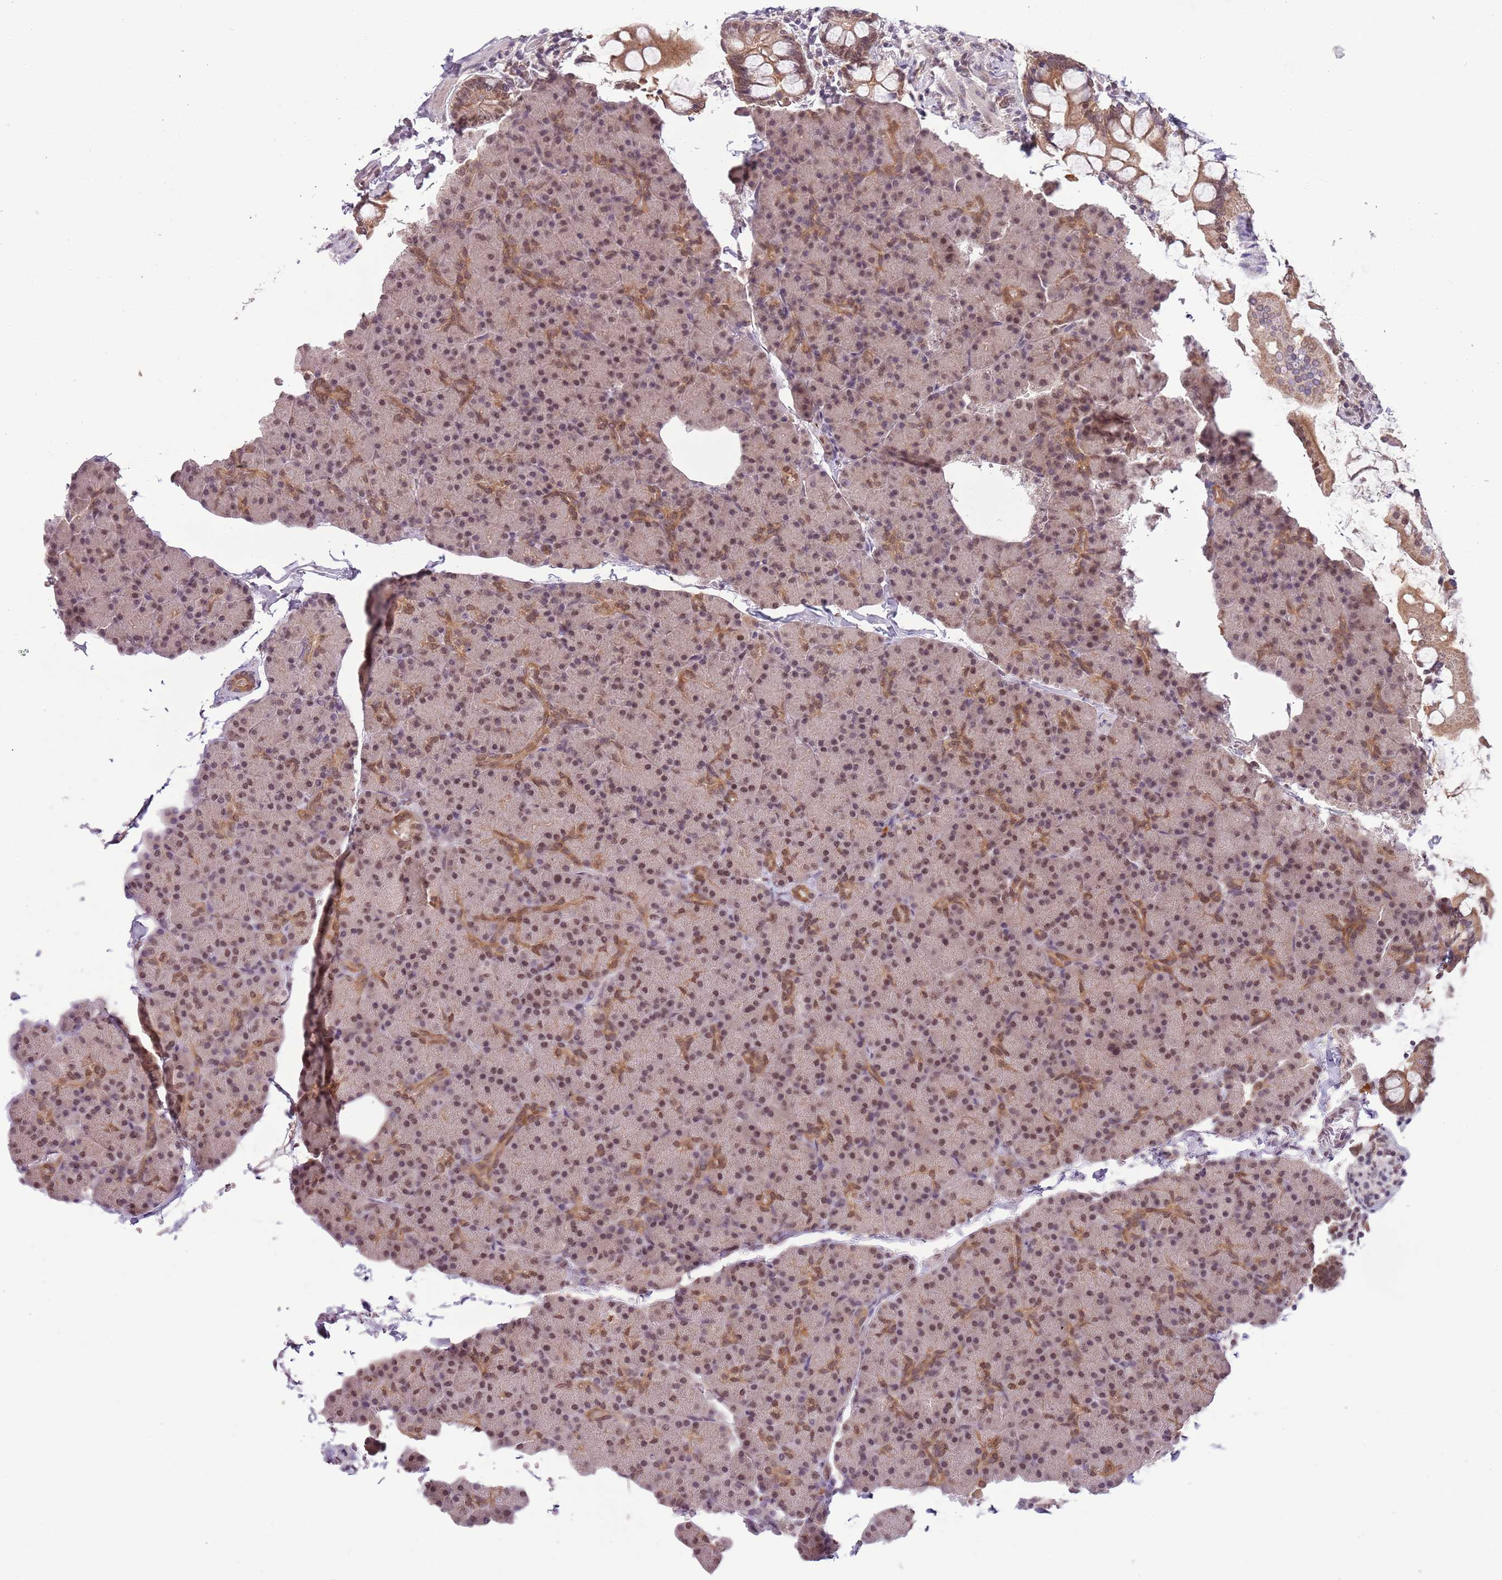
{"staining": {"intensity": "moderate", "quantity": ">75%", "location": "nuclear"}, "tissue": "pancreas", "cell_type": "Exocrine glandular cells", "image_type": "normal", "snomed": [{"axis": "morphology", "description": "Normal tissue, NOS"}, {"axis": "topography", "description": "Pancreas"}], "caption": "Moderate nuclear positivity is identified in approximately >75% of exocrine glandular cells in unremarkable pancreas.", "gene": "FAM120AOS", "patient": {"sex": "female", "age": 43}}